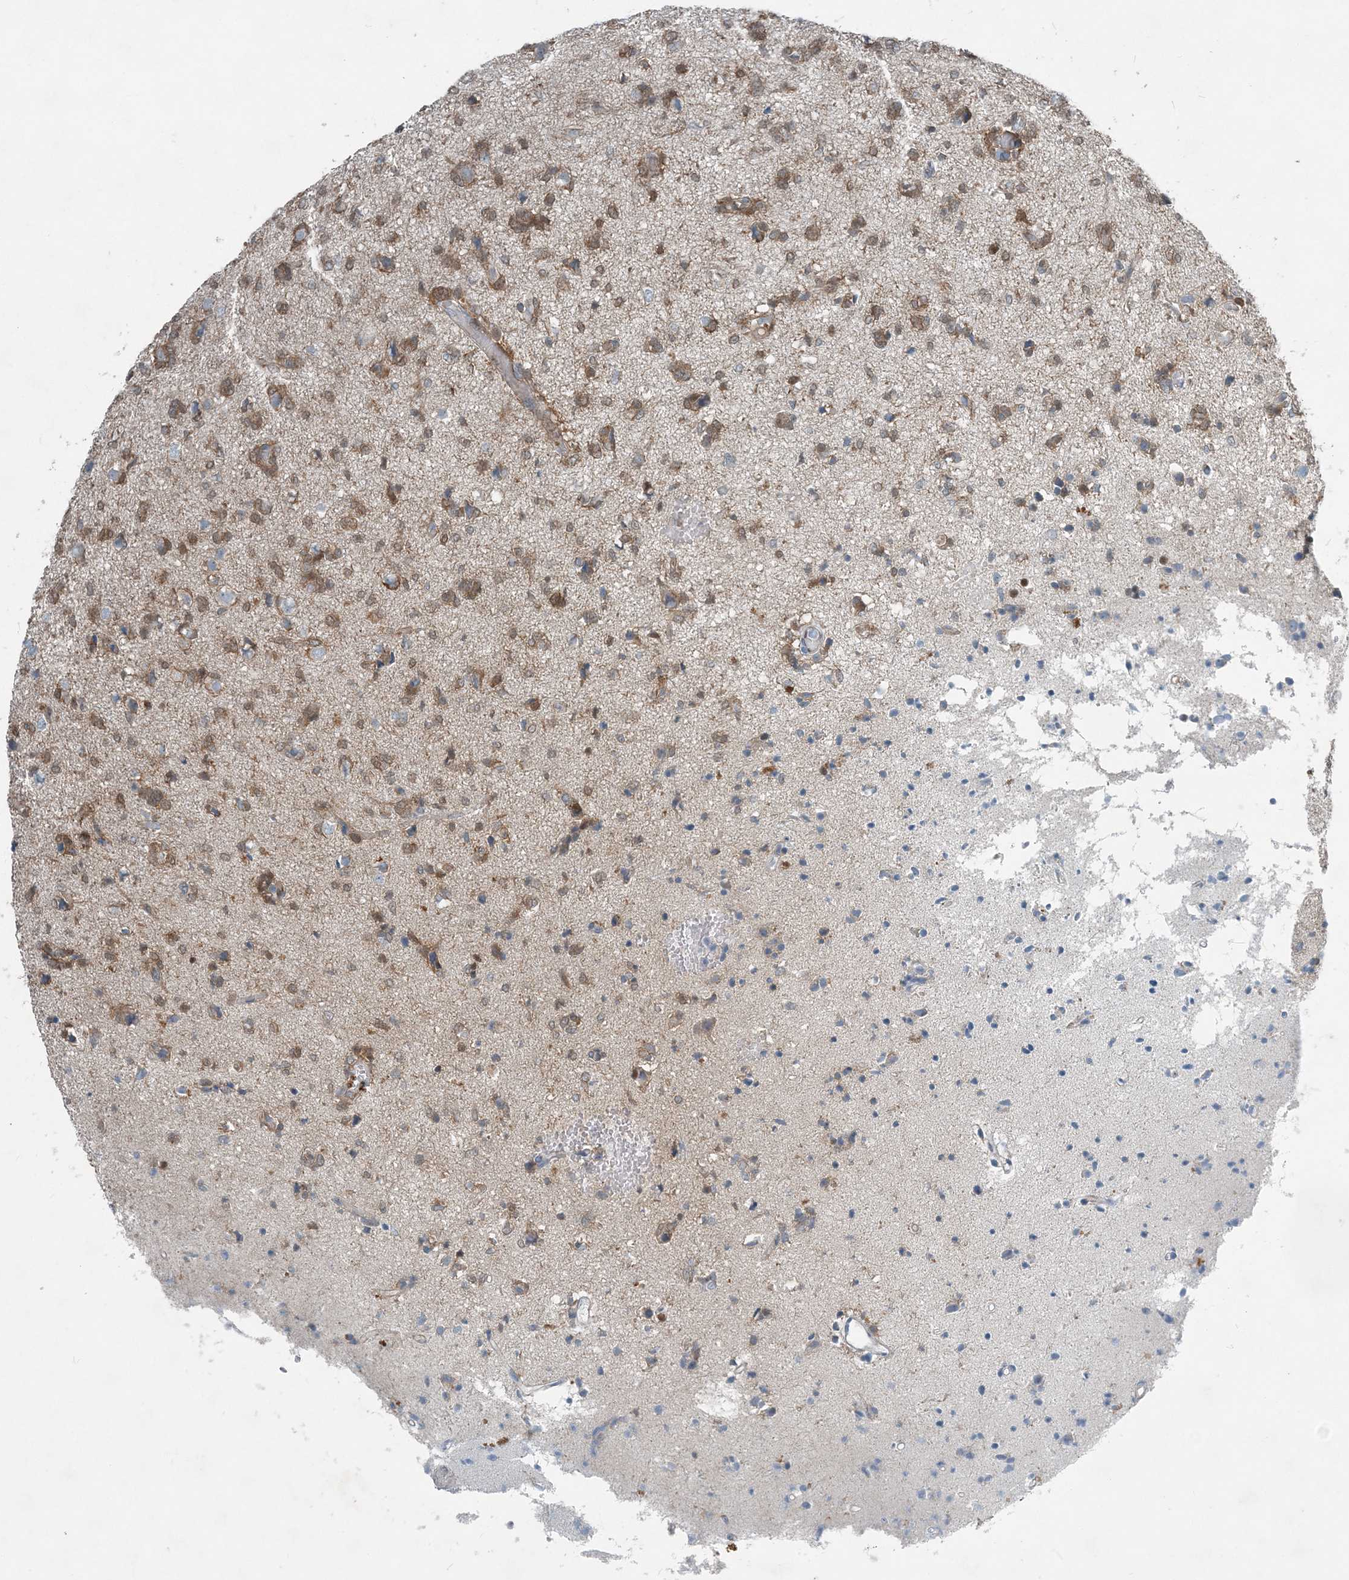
{"staining": {"intensity": "moderate", "quantity": "25%-75%", "location": "cytoplasmic/membranous"}, "tissue": "glioma", "cell_type": "Tumor cells", "image_type": "cancer", "snomed": [{"axis": "morphology", "description": "Glioma, malignant, High grade"}, {"axis": "topography", "description": "Brain"}], "caption": "Immunohistochemical staining of malignant high-grade glioma demonstrates medium levels of moderate cytoplasmic/membranous protein staining in about 25%-75% of tumor cells.", "gene": "ARMH1", "patient": {"sex": "female", "age": 59}}